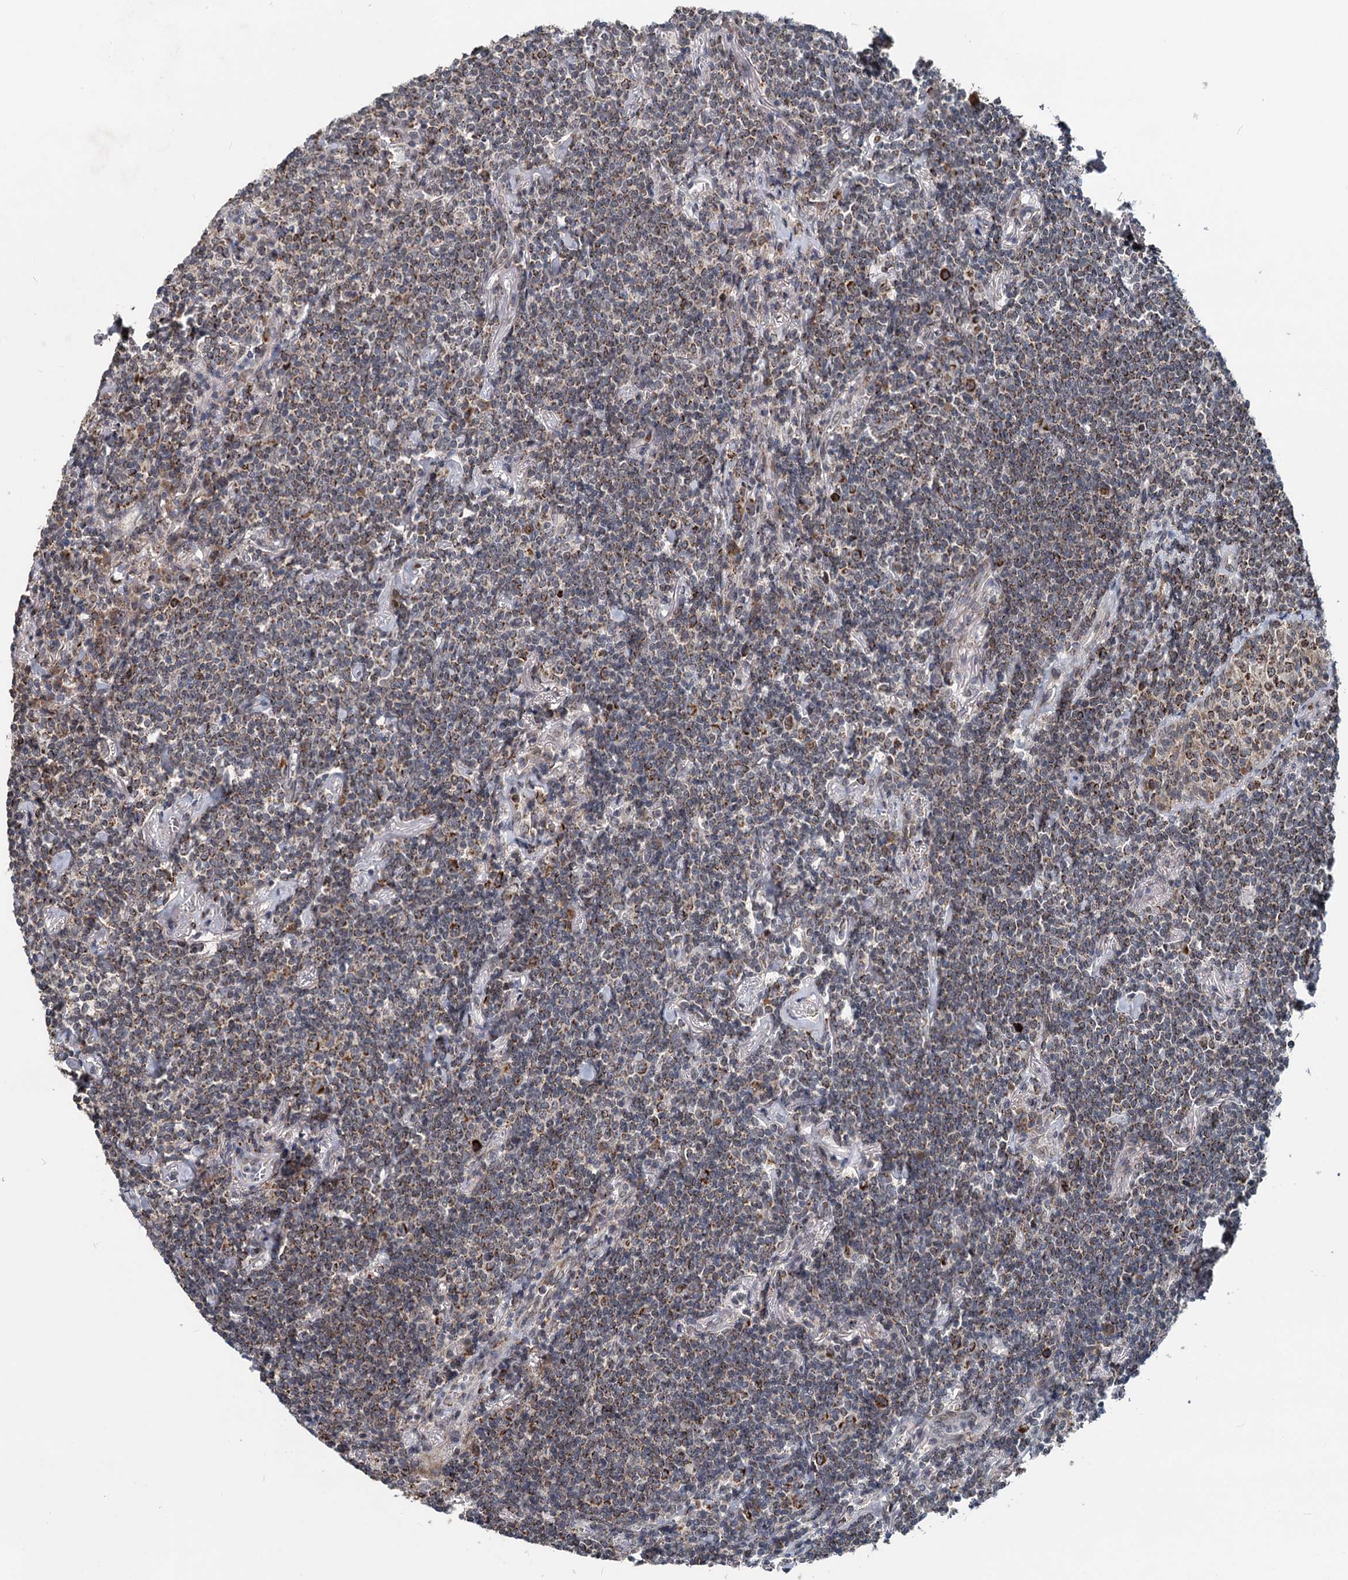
{"staining": {"intensity": "moderate", "quantity": "25%-75%", "location": "cytoplasmic/membranous"}, "tissue": "lymphoma", "cell_type": "Tumor cells", "image_type": "cancer", "snomed": [{"axis": "morphology", "description": "Malignant lymphoma, non-Hodgkin's type, Low grade"}, {"axis": "topography", "description": "Lung"}], "caption": "Immunohistochemical staining of malignant lymphoma, non-Hodgkin's type (low-grade) exhibits moderate cytoplasmic/membranous protein expression in about 25%-75% of tumor cells. (DAB (3,3'-diaminobenzidine) IHC with brightfield microscopy, high magnification).", "gene": "RITA1", "patient": {"sex": "female", "age": 71}}